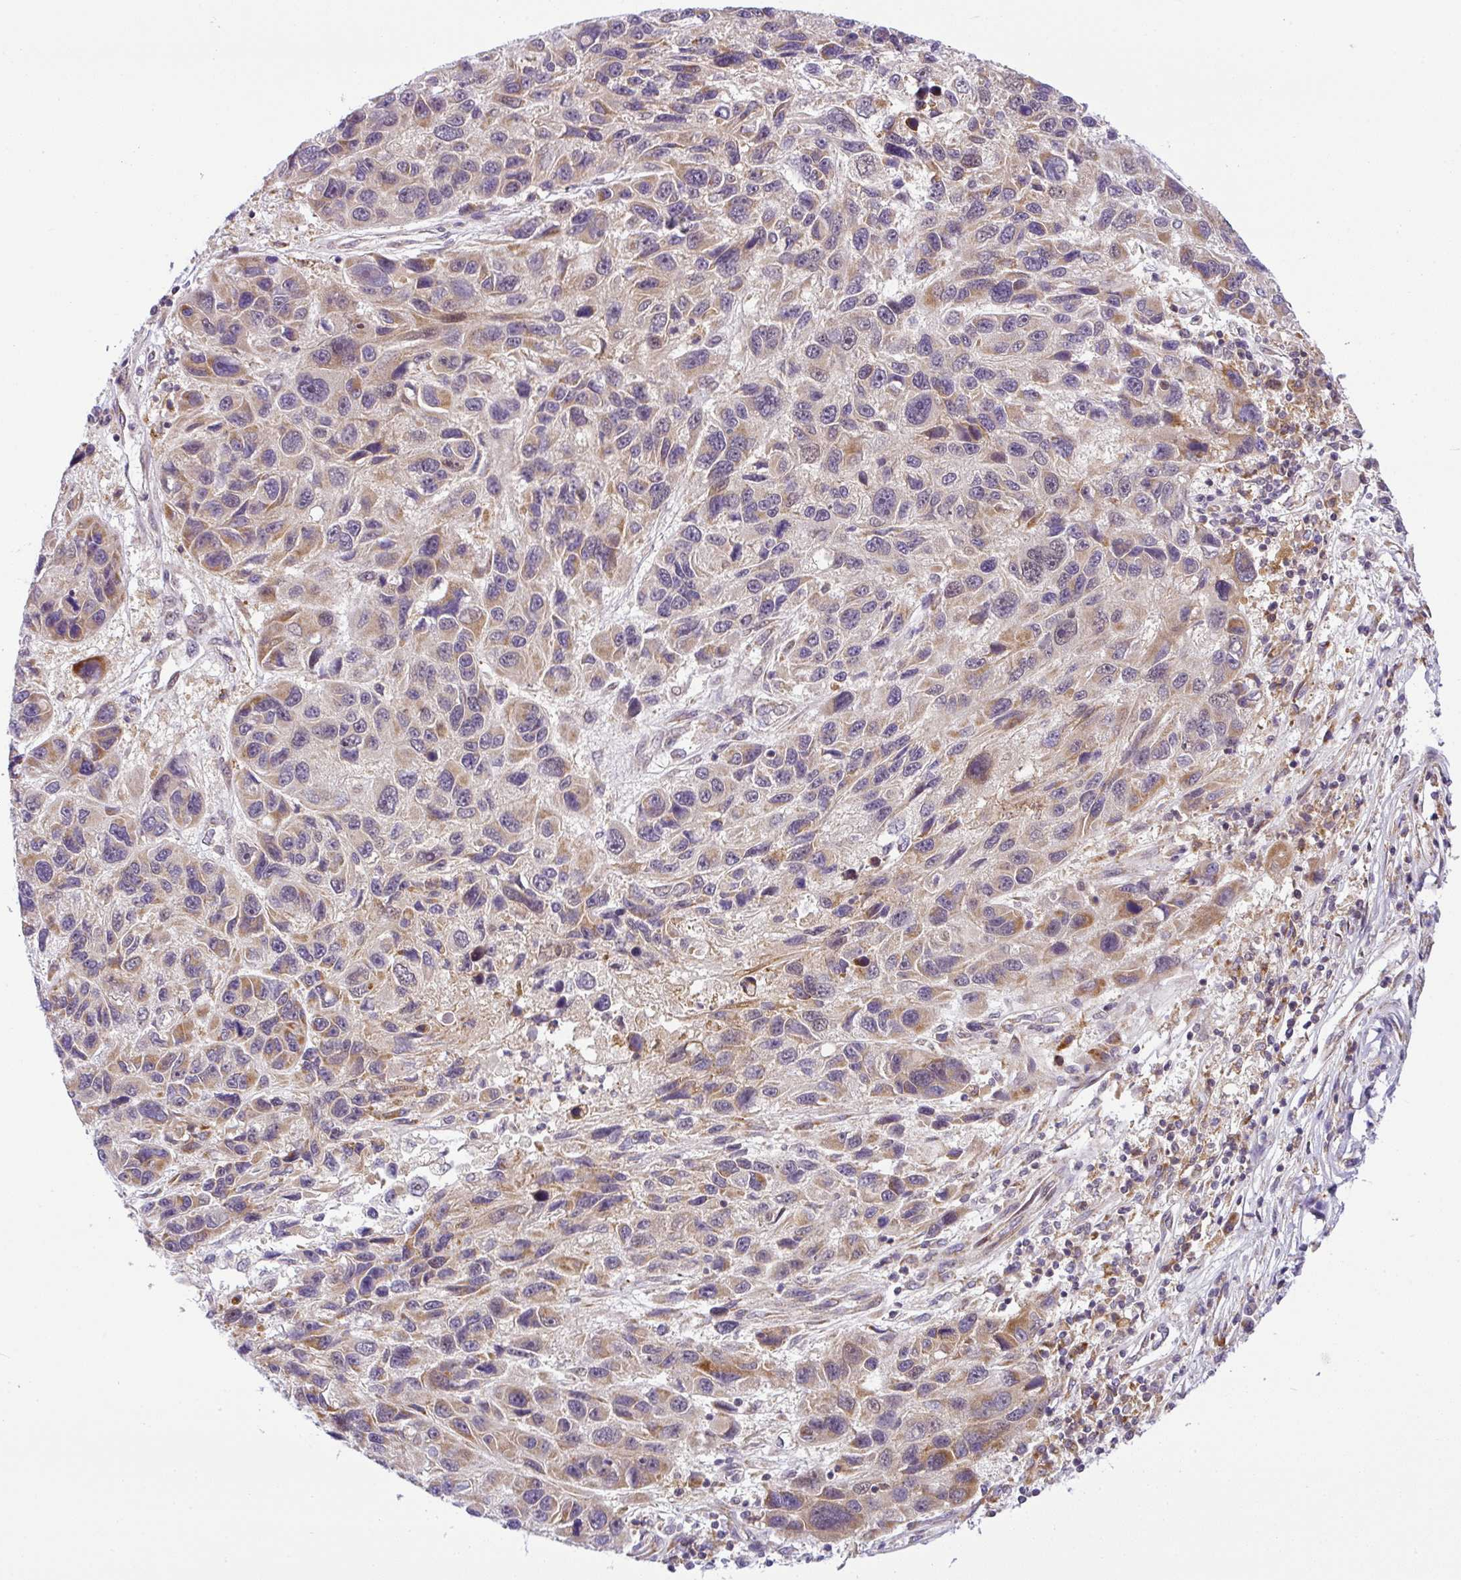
{"staining": {"intensity": "weak", "quantity": "25%-75%", "location": "cytoplasmic/membranous"}, "tissue": "melanoma", "cell_type": "Tumor cells", "image_type": "cancer", "snomed": [{"axis": "morphology", "description": "Malignant melanoma, NOS"}, {"axis": "topography", "description": "Skin"}], "caption": "Immunohistochemistry (IHC) of human melanoma exhibits low levels of weak cytoplasmic/membranous expression in approximately 25%-75% of tumor cells. (DAB (3,3'-diaminobenzidine) = brown stain, brightfield microscopy at high magnification).", "gene": "NDUFB2", "patient": {"sex": "male", "age": 53}}